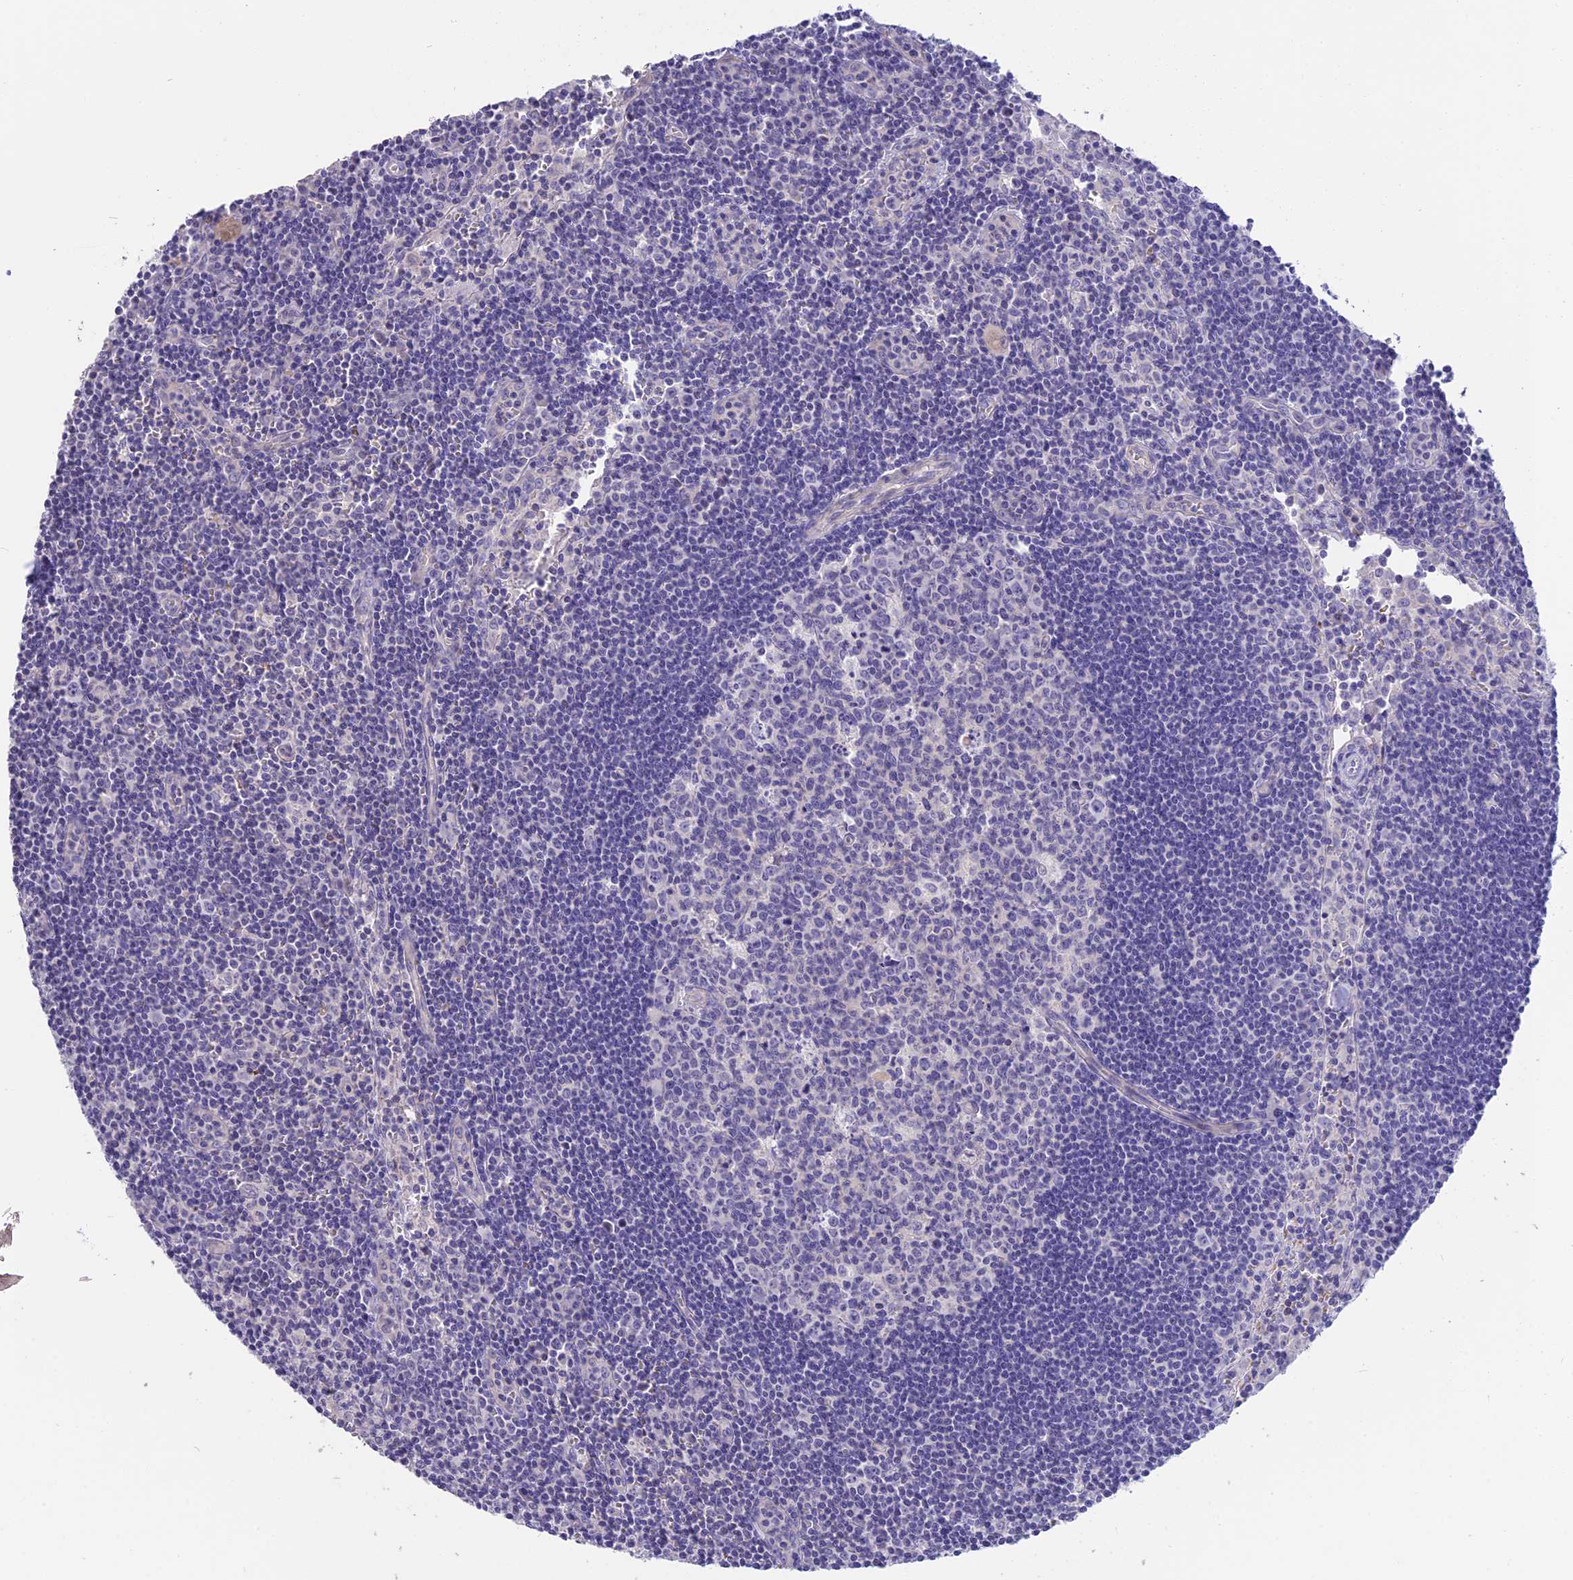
{"staining": {"intensity": "negative", "quantity": "none", "location": "none"}, "tissue": "lymph node", "cell_type": "Germinal center cells", "image_type": "normal", "snomed": [{"axis": "morphology", "description": "Normal tissue, NOS"}, {"axis": "topography", "description": "Lymph node"}], "caption": "Unremarkable lymph node was stained to show a protein in brown. There is no significant staining in germinal center cells.", "gene": "TNNC2", "patient": {"sex": "female", "age": 32}}